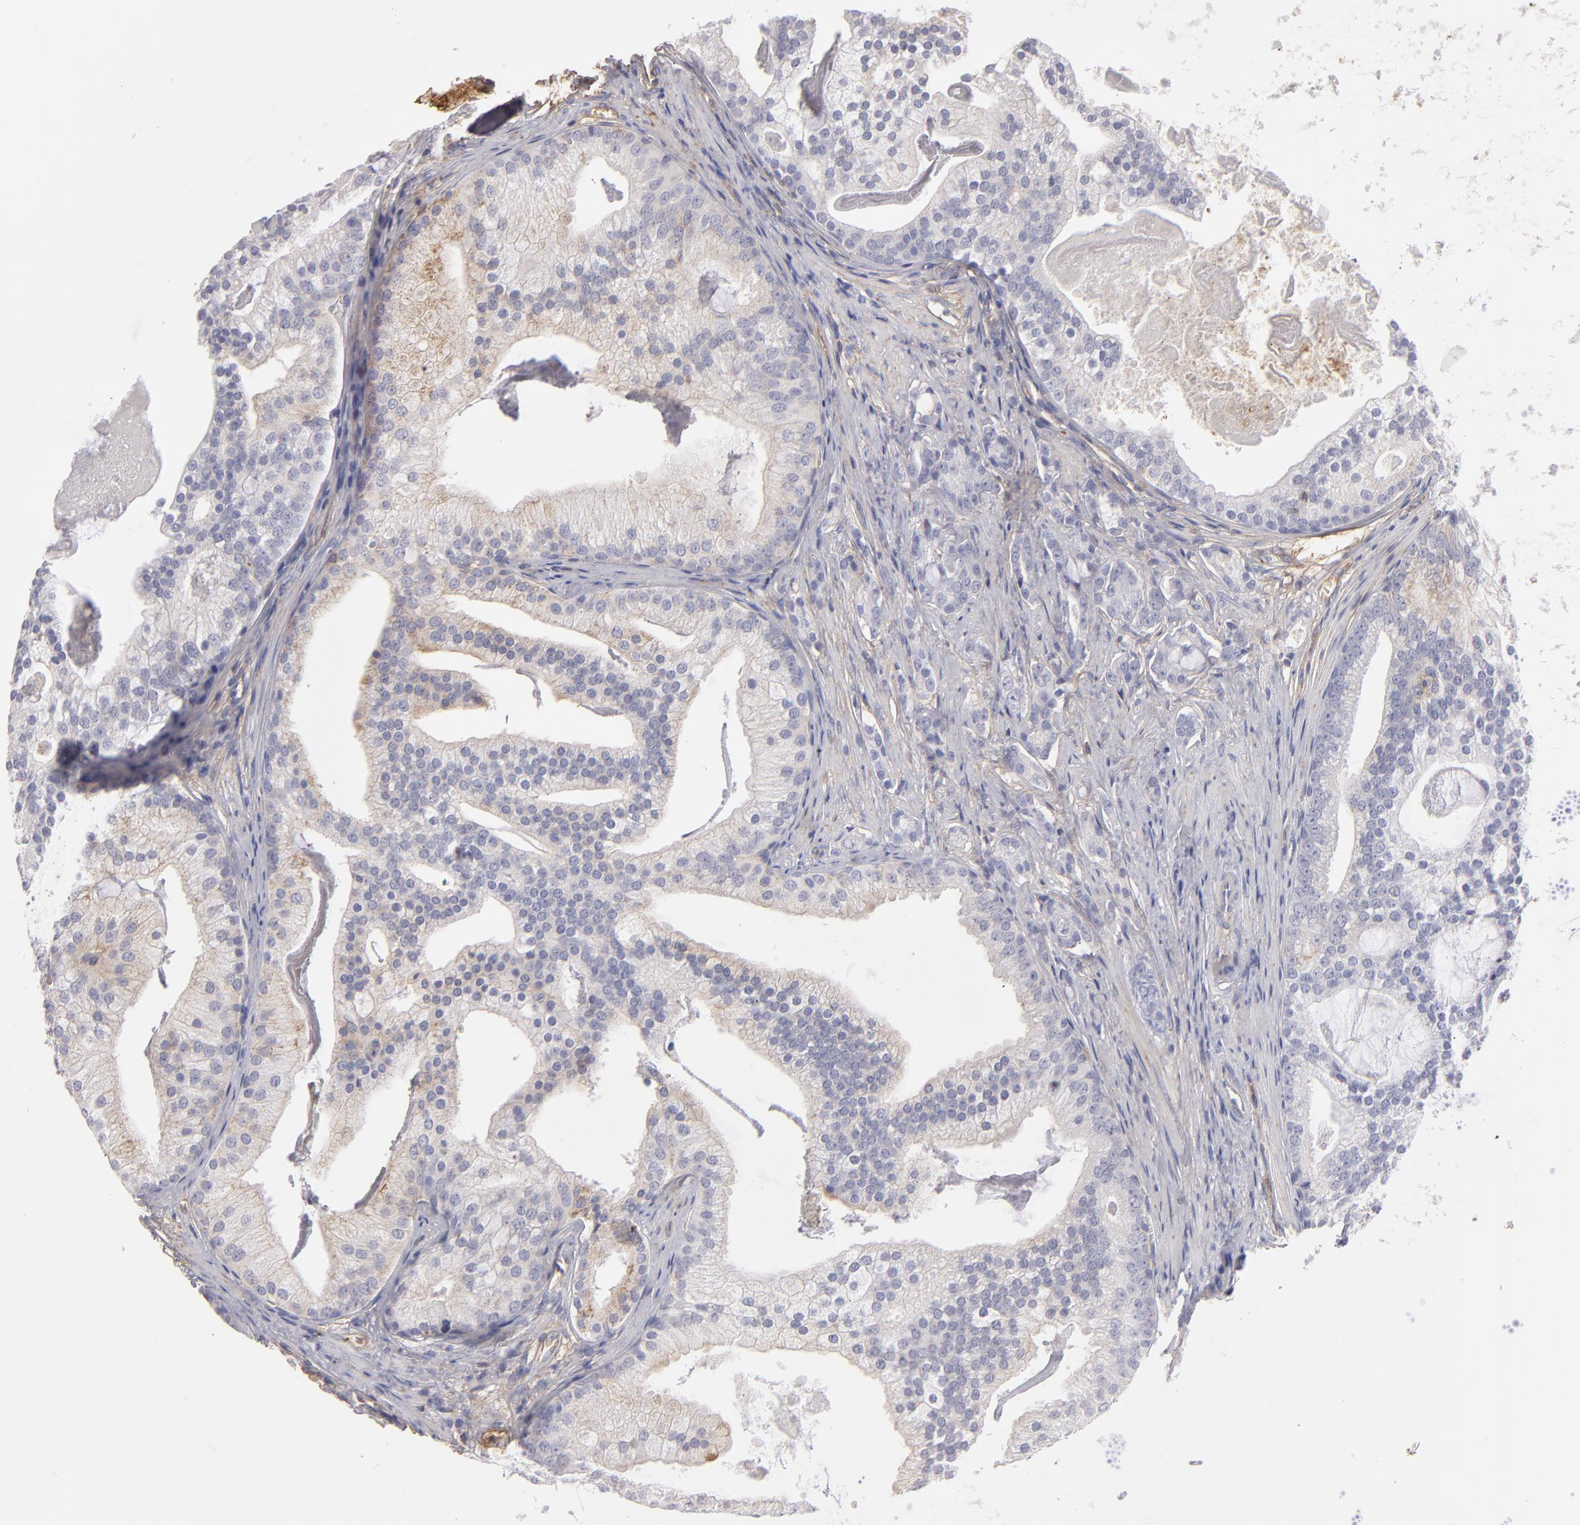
{"staining": {"intensity": "weak", "quantity": "<25%", "location": "cytoplasmic/membranous"}, "tissue": "prostate cancer", "cell_type": "Tumor cells", "image_type": "cancer", "snomed": [{"axis": "morphology", "description": "Adenocarcinoma, Low grade"}, {"axis": "topography", "description": "Prostate"}], "caption": "There is no significant staining in tumor cells of low-grade adenocarcinoma (prostate).", "gene": "ABCB1", "patient": {"sex": "male", "age": 58}}